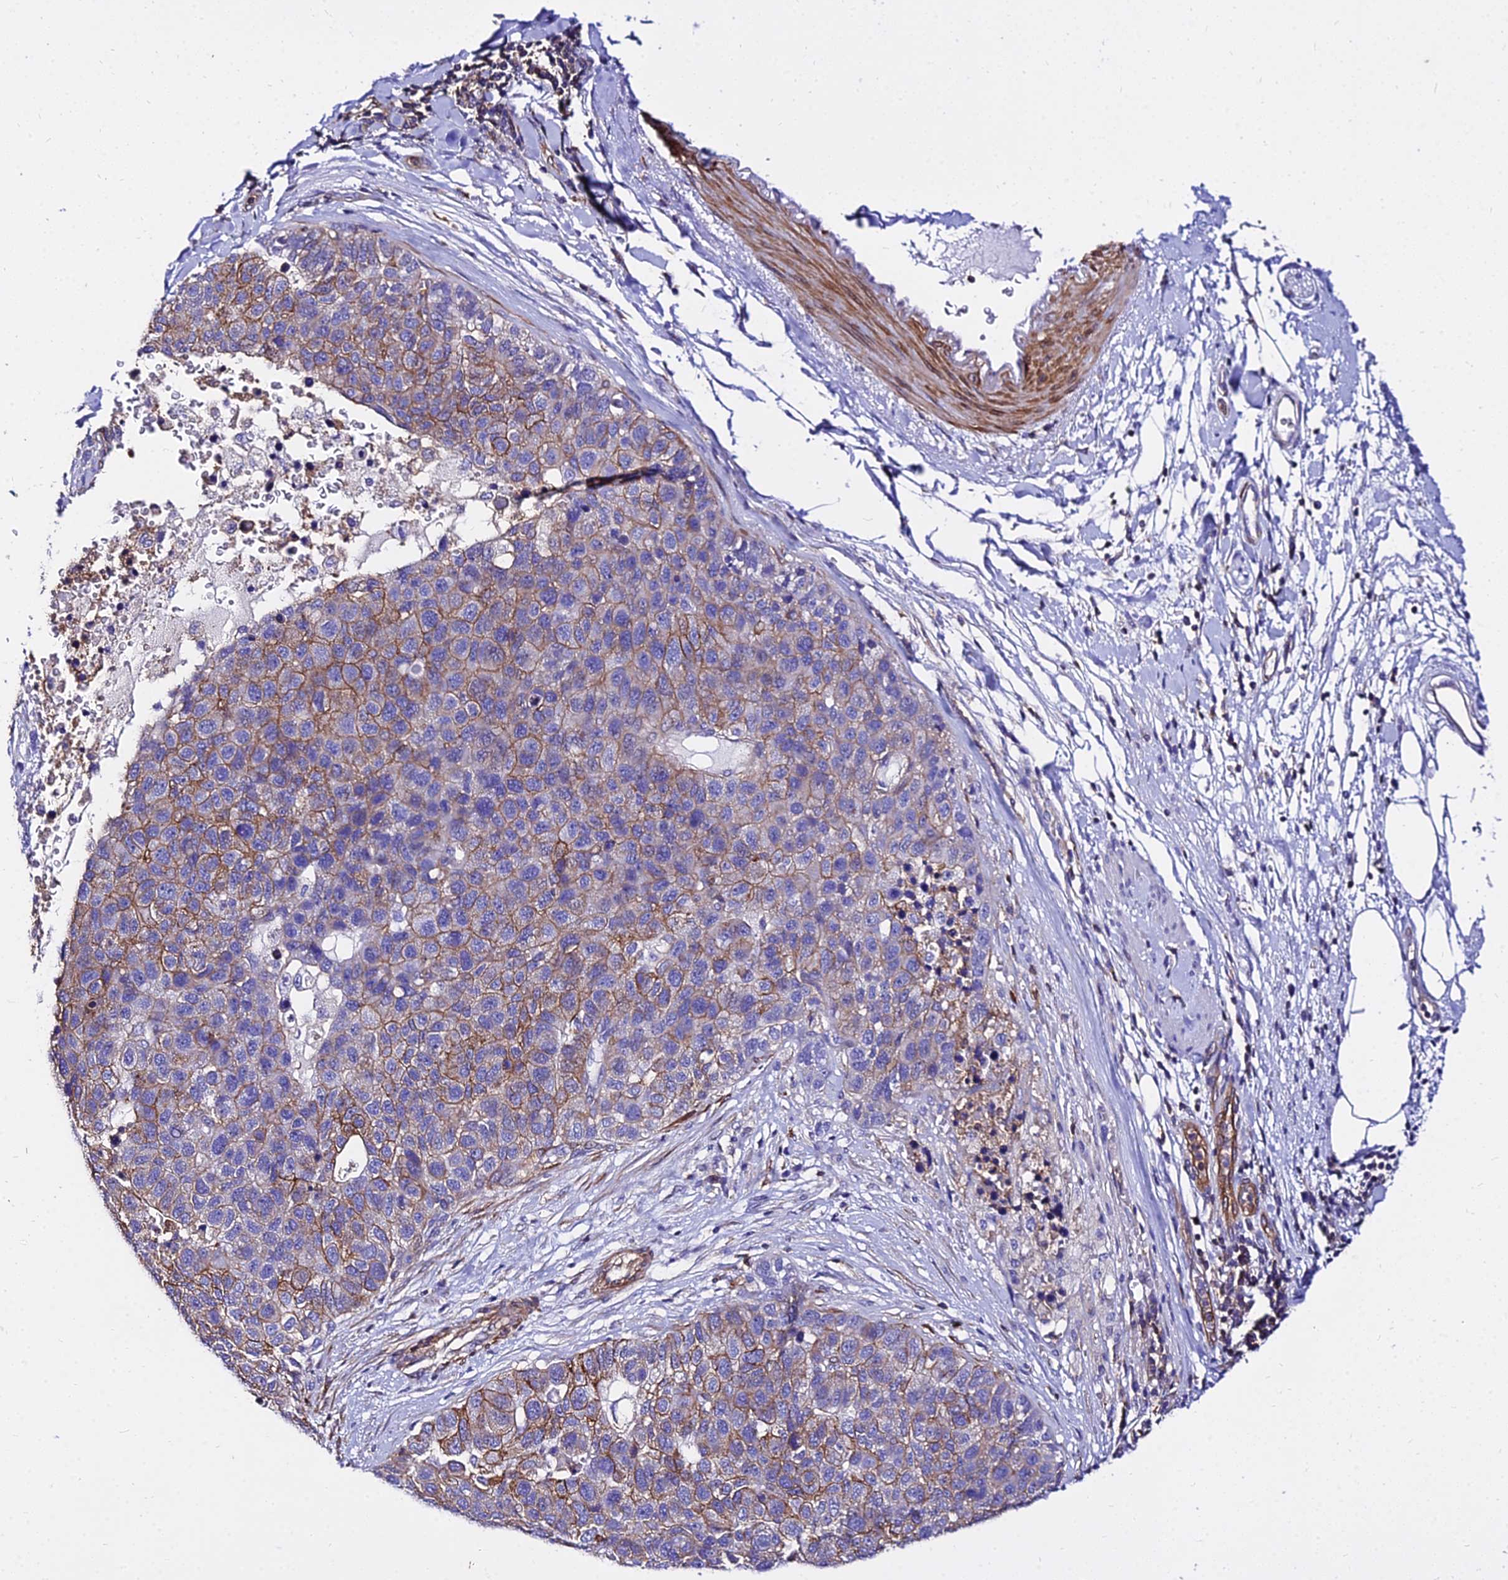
{"staining": {"intensity": "moderate", "quantity": "25%-75%", "location": "cytoplasmic/membranous"}, "tissue": "pancreatic cancer", "cell_type": "Tumor cells", "image_type": "cancer", "snomed": [{"axis": "morphology", "description": "Adenocarcinoma, NOS"}, {"axis": "topography", "description": "Pancreas"}], "caption": "Immunohistochemistry (IHC) of human pancreatic cancer reveals medium levels of moderate cytoplasmic/membranous staining in approximately 25%-75% of tumor cells.", "gene": "CSRP1", "patient": {"sex": "female", "age": 61}}